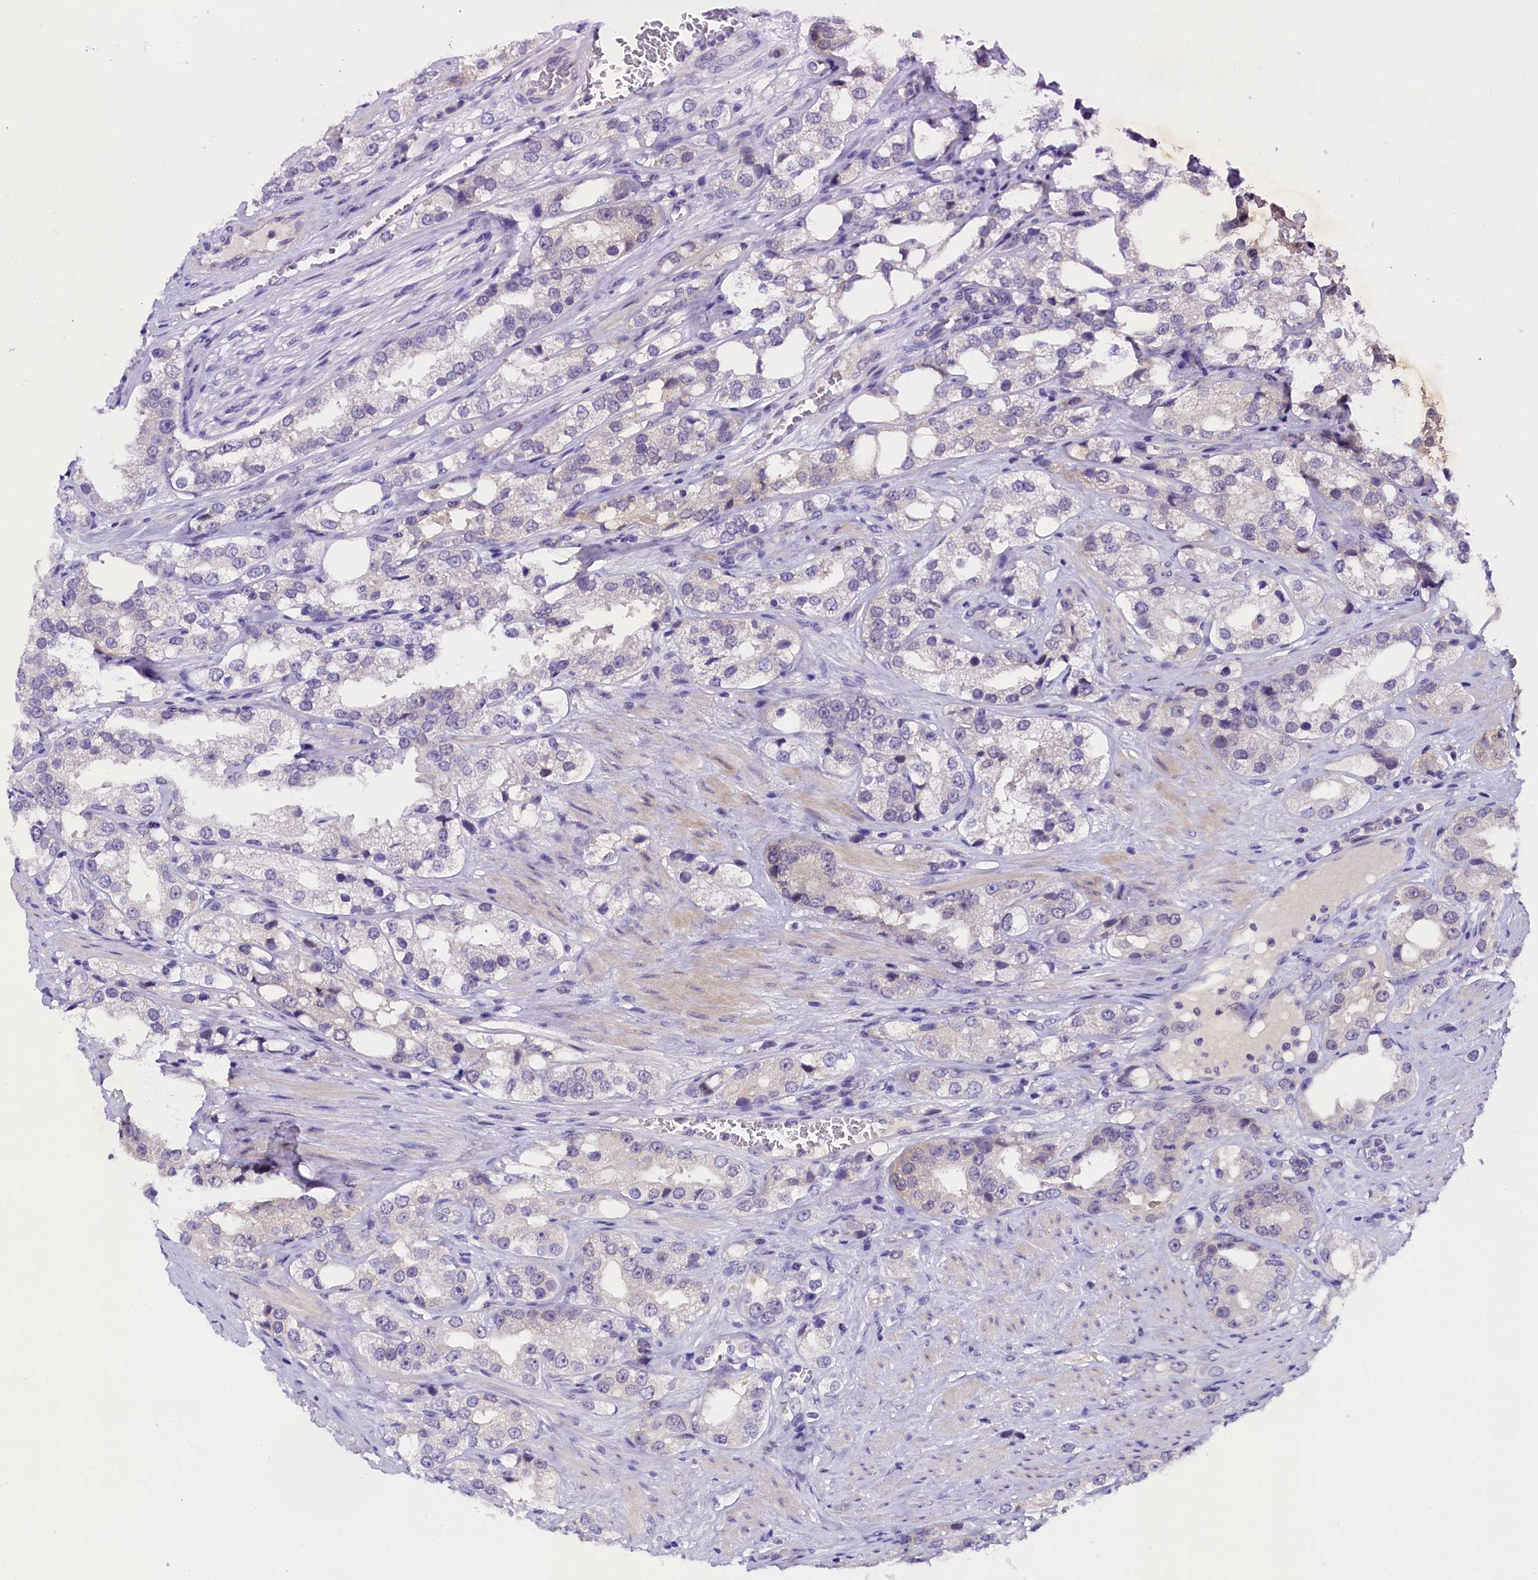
{"staining": {"intensity": "negative", "quantity": "none", "location": "none"}, "tissue": "prostate cancer", "cell_type": "Tumor cells", "image_type": "cancer", "snomed": [{"axis": "morphology", "description": "Adenocarcinoma, NOS"}, {"axis": "topography", "description": "Prostate"}], "caption": "This is an immunohistochemistry image of prostate cancer. There is no staining in tumor cells.", "gene": "IQCN", "patient": {"sex": "male", "age": 79}}